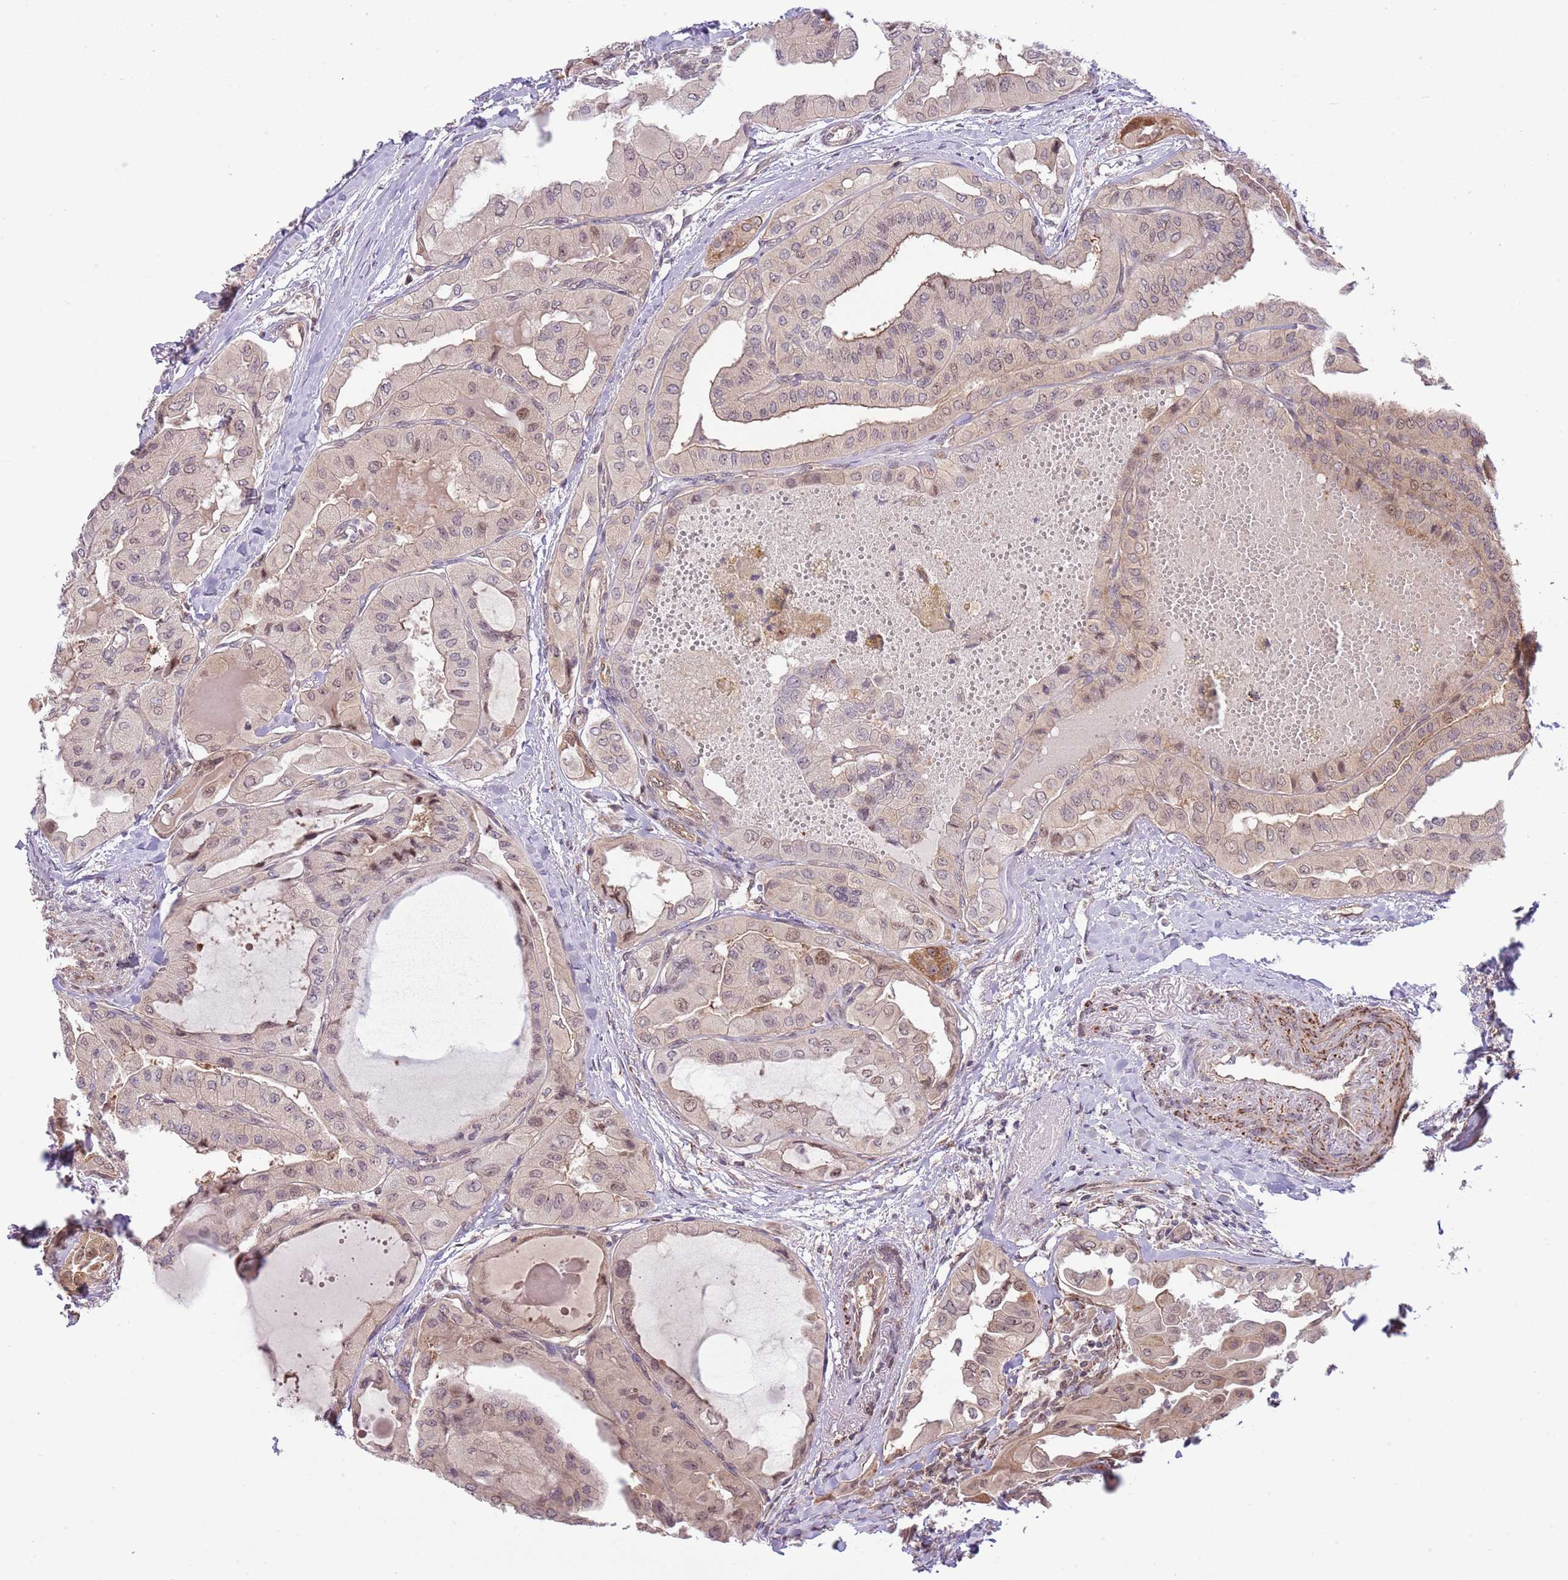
{"staining": {"intensity": "weak", "quantity": "25%-75%", "location": "cytoplasmic/membranous,nuclear"}, "tissue": "thyroid cancer", "cell_type": "Tumor cells", "image_type": "cancer", "snomed": [{"axis": "morphology", "description": "Papillary adenocarcinoma, NOS"}, {"axis": "topography", "description": "Thyroid gland"}], "caption": "Protein staining of papillary adenocarcinoma (thyroid) tissue exhibits weak cytoplasmic/membranous and nuclear staining in approximately 25%-75% of tumor cells. Using DAB (3,3'-diaminobenzidine) (brown) and hematoxylin (blue) stains, captured at high magnification using brightfield microscopy.", "gene": "CHD1", "patient": {"sex": "female", "age": 59}}